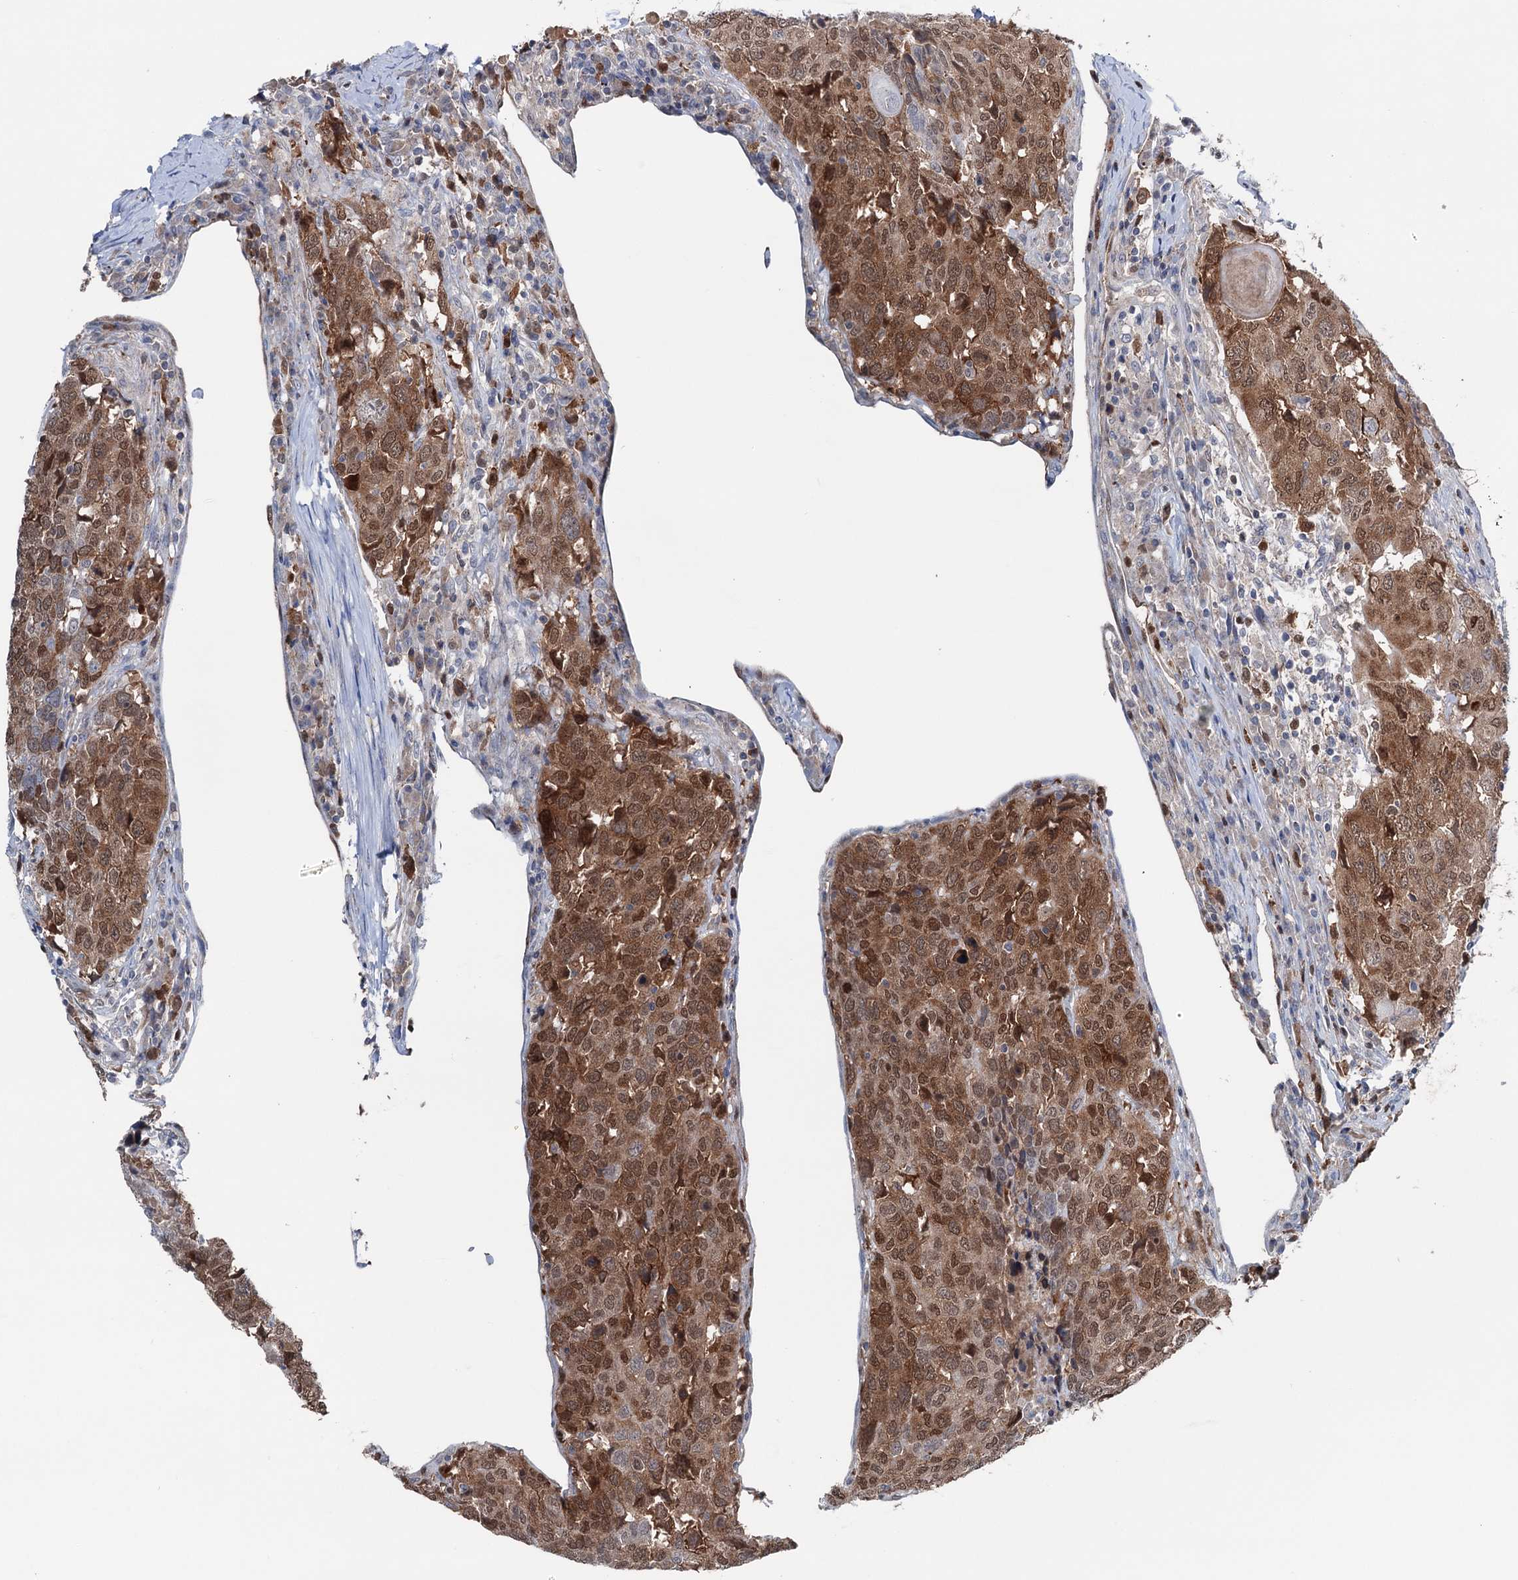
{"staining": {"intensity": "moderate", "quantity": ">75%", "location": "cytoplasmic/membranous,nuclear"}, "tissue": "head and neck cancer", "cell_type": "Tumor cells", "image_type": "cancer", "snomed": [{"axis": "morphology", "description": "Squamous cell carcinoma, NOS"}, {"axis": "topography", "description": "Head-Neck"}], "caption": "IHC photomicrograph of neoplastic tissue: human head and neck squamous cell carcinoma stained using immunohistochemistry (IHC) shows medium levels of moderate protein expression localized specifically in the cytoplasmic/membranous and nuclear of tumor cells, appearing as a cytoplasmic/membranous and nuclear brown color.", "gene": "NCAPD2", "patient": {"sex": "male", "age": 66}}